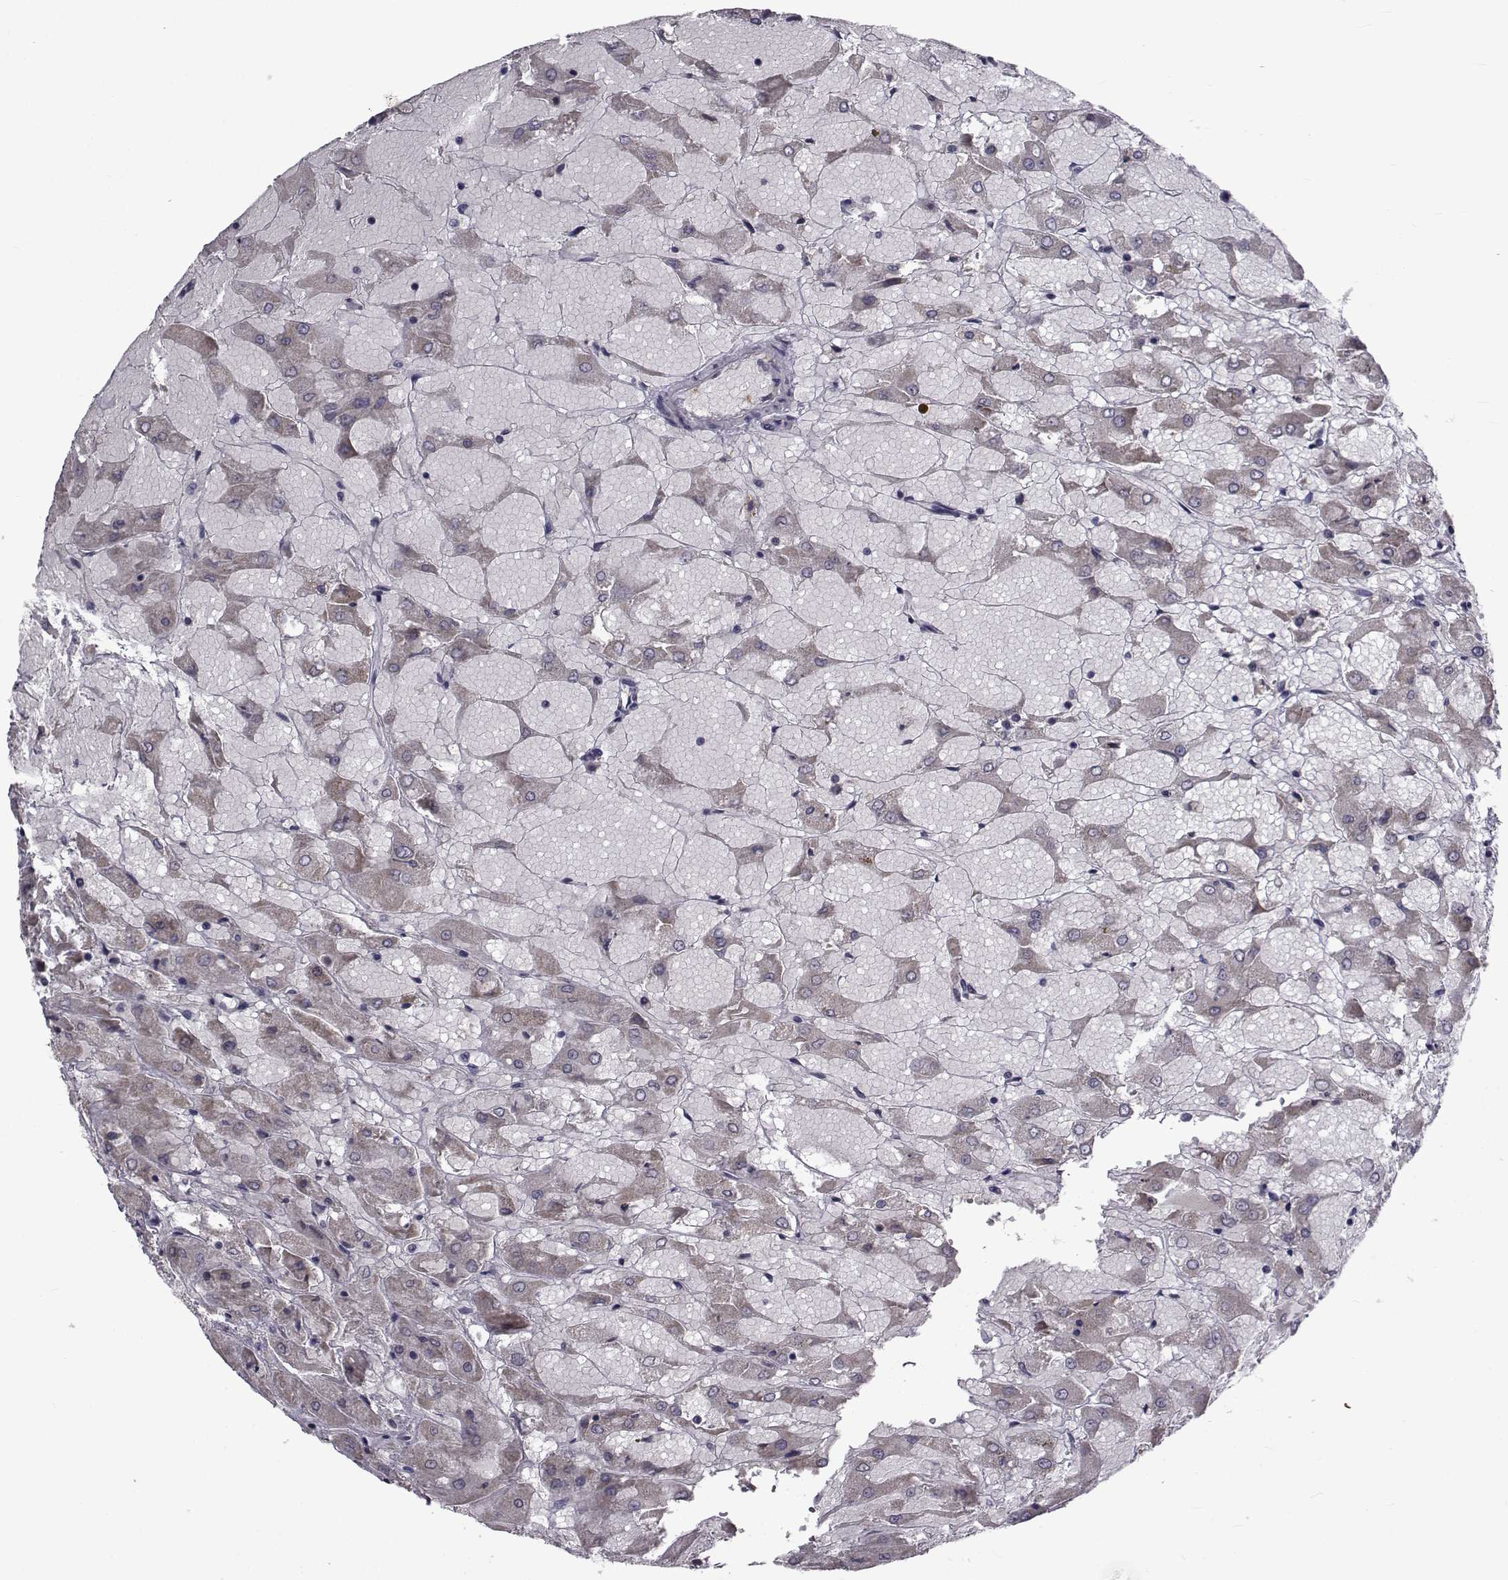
{"staining": {"intensity": "negative", "quantity": "none", "location": "none"}, "tissue": "renal cancer", "cell_type": "Tumor cells", "image_type": "cancer", "snomed": [{"axis": "morphology", "description": "Adenocarcinoma, NOS"}, {"axis": "topography", "description": "Kidney"}], "caption": "DAB immunohistochemical staining of renal adenocarcinoma demonstrates no significant staining in tumor cells.", "gene": "FDXR", "patient": {"sex": "male", "age": 72}}